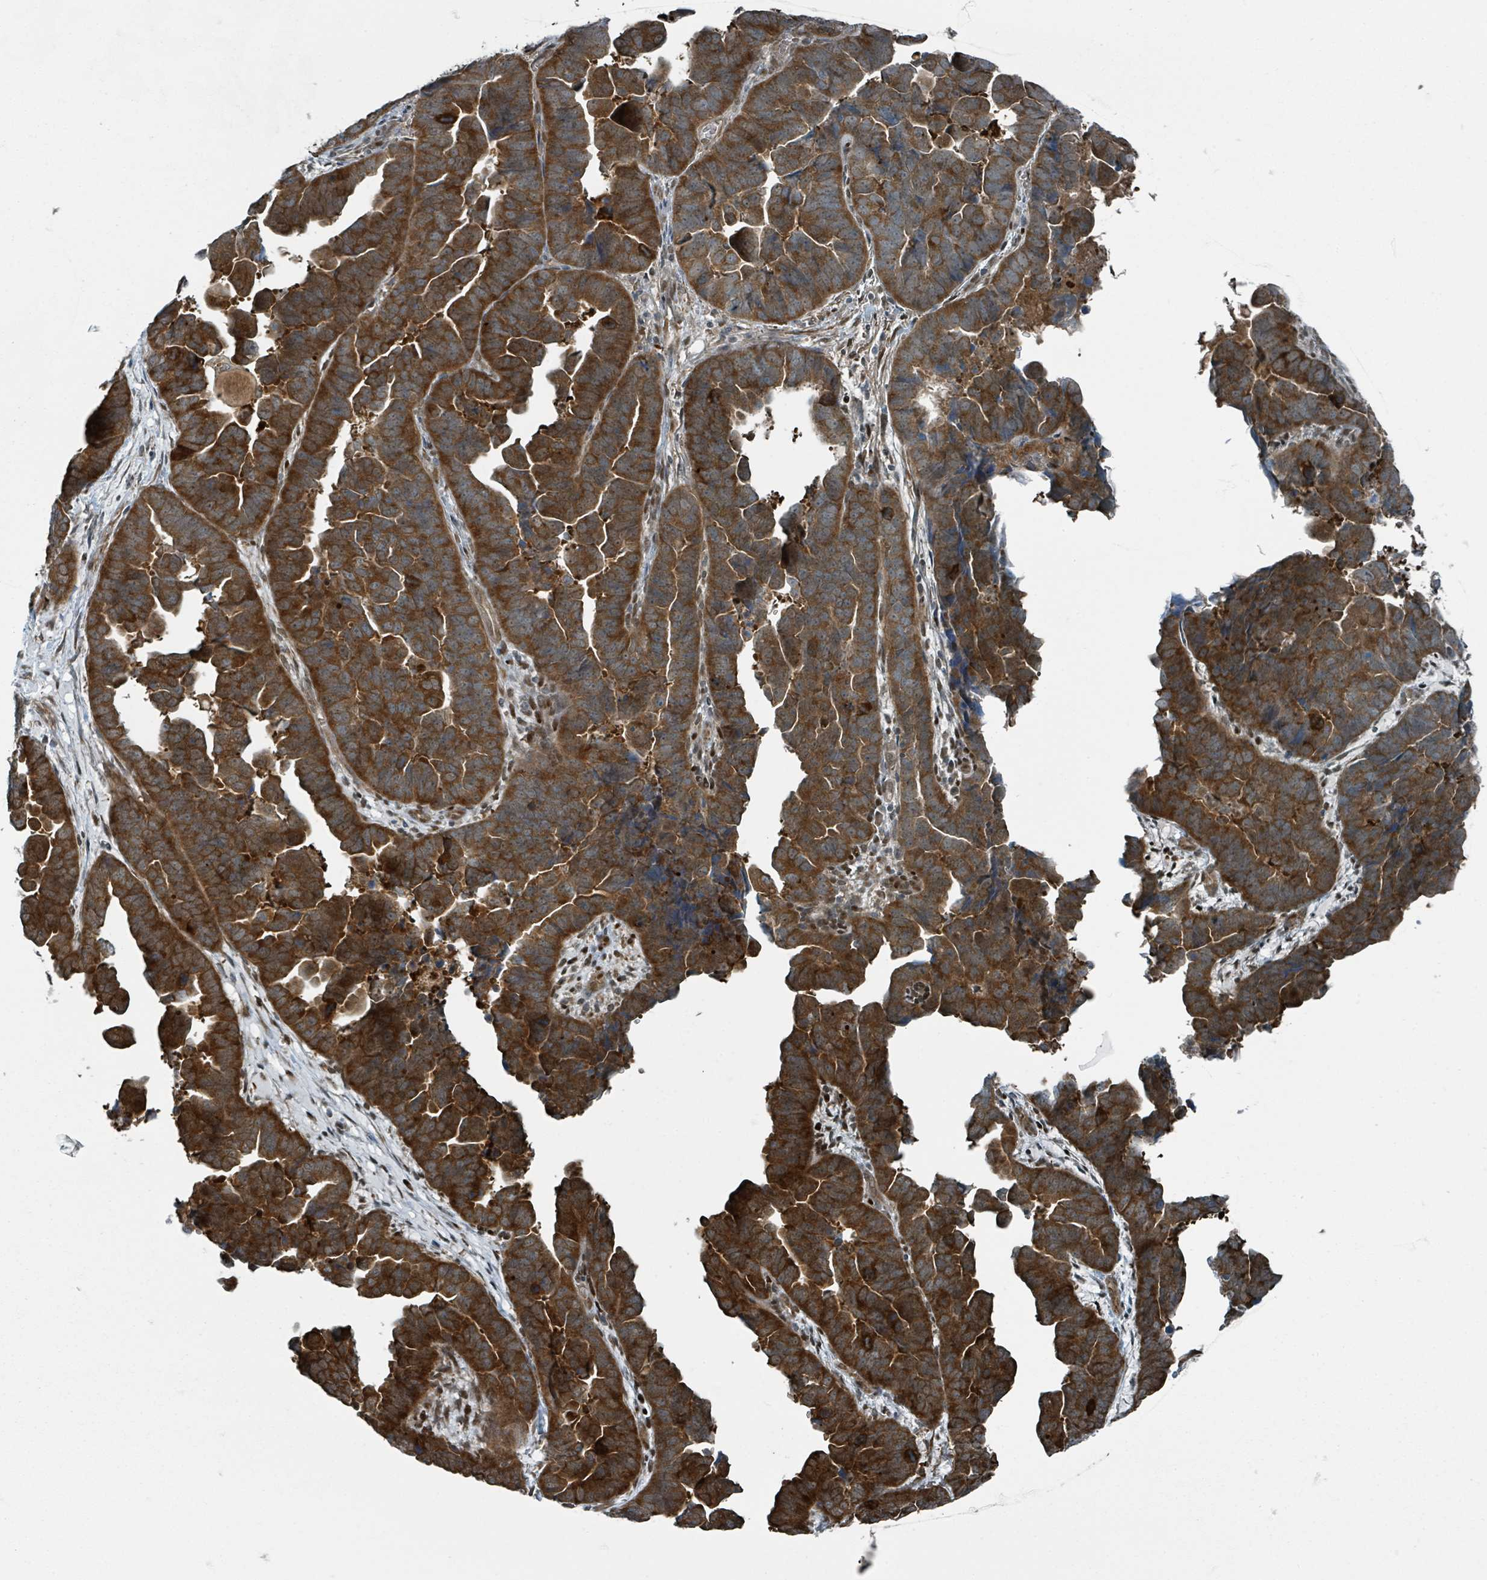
{"staining": {"intensity": "strong", "quantity": ">75%", "location": "cytoplasmic/membranous"}, "tissue": "endometrial cancer", "cell_type": "Tumor cells", "image_type": "cancer", "snomed": [{"axis": "morphology", "description": "Adenocarcinoma, NOS"}, {"axis": "topography", "description": "Endometrium"}], "caption": "Protein staining of endometrial cancer (adenocarcinoma) tissue shows strong cytoplasmic/membranous positivity in about >75% of tumor cells.", "gene": "RHPN2", "patient": {"sex": "female", "age": 75}}